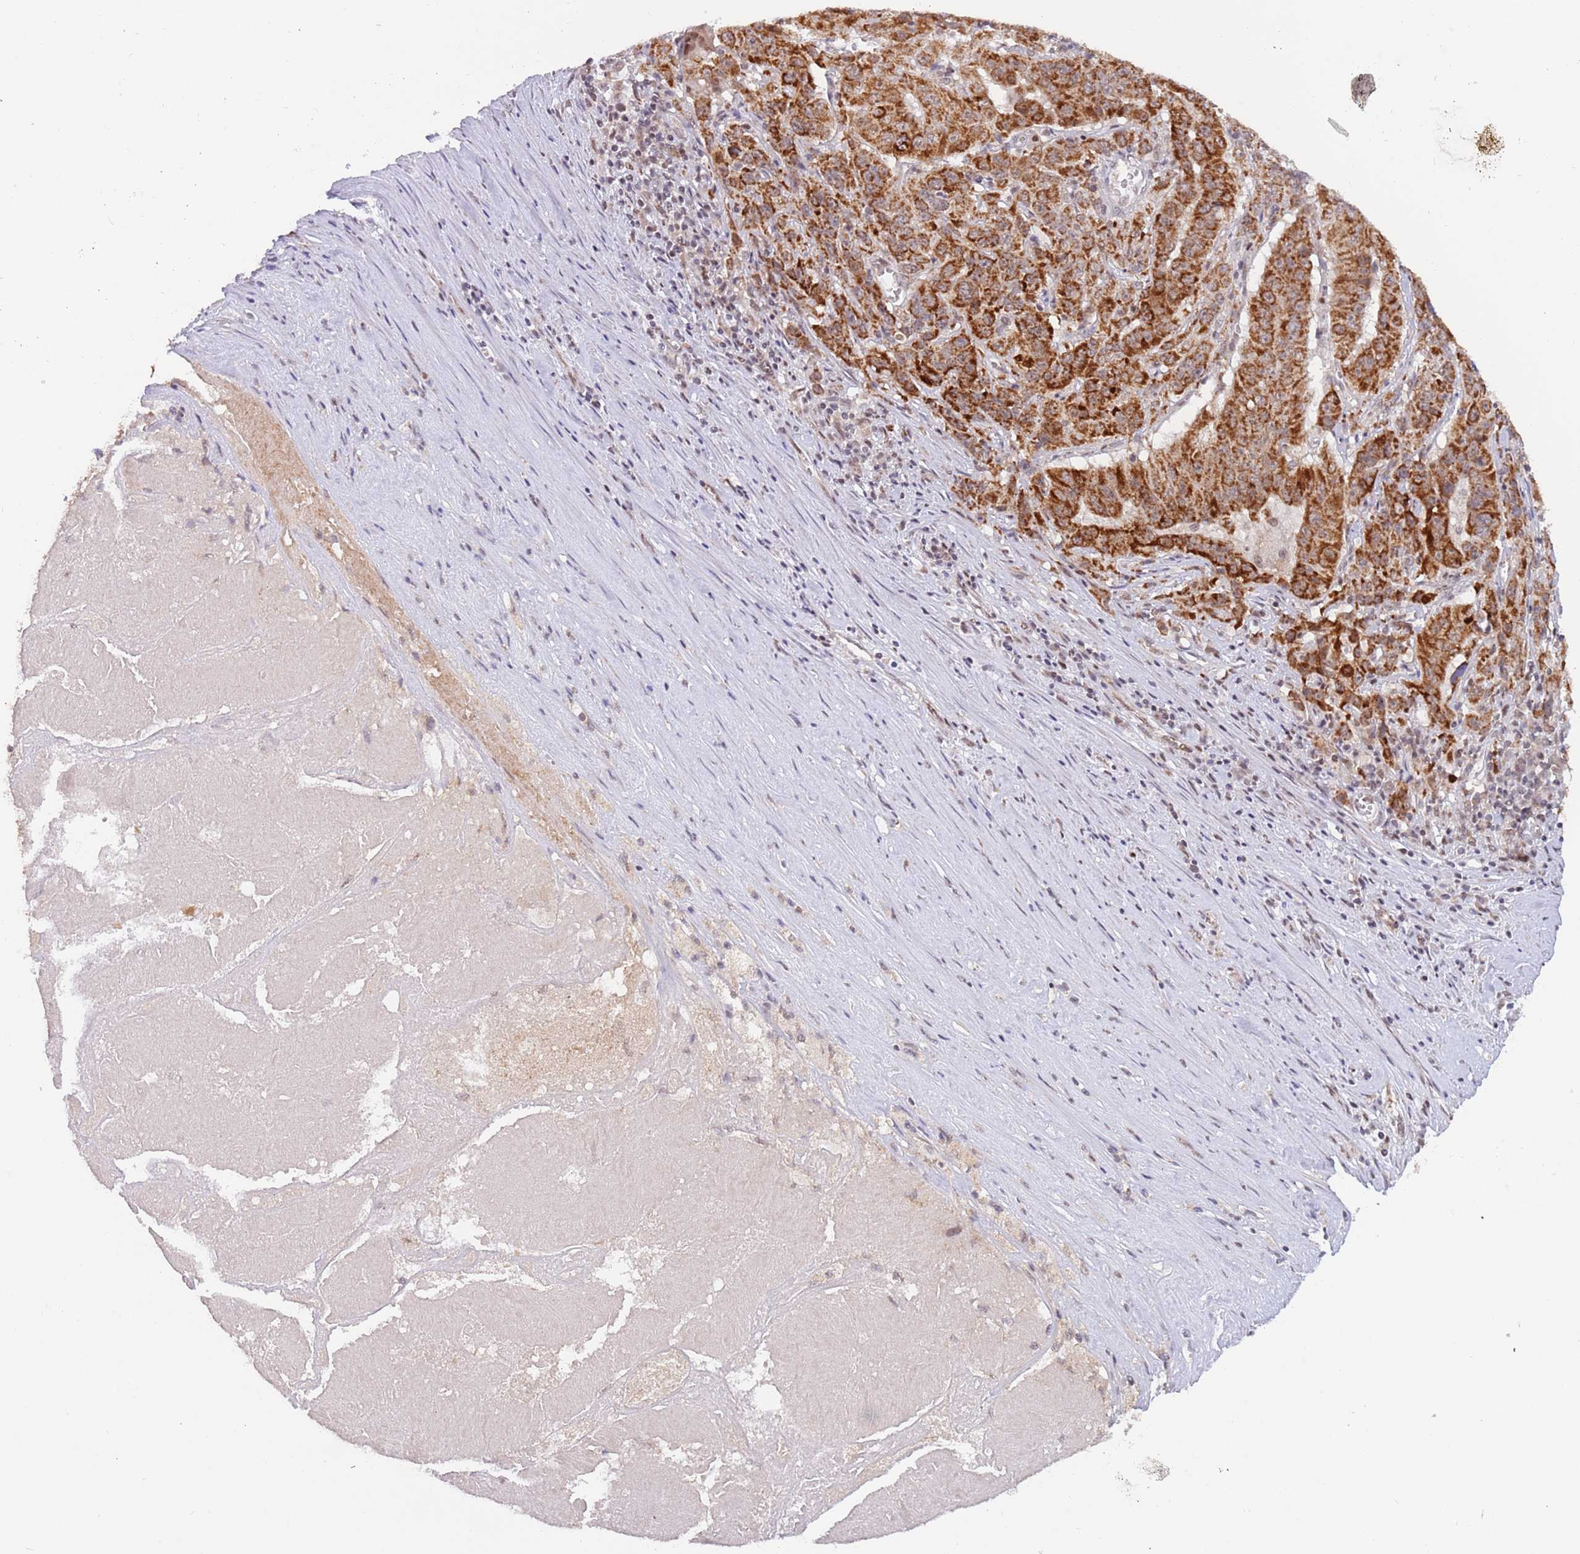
{"staining": {"intensity": "strong", "quantity": ">75%", "location": "cytoplasmic/membranous"}, "tissue": "pancreatic cancer", "cell_type": "Tumor cells", "image_type": "cancer", "snomed": [{"axis": "morphology", "description": "Adenocarcinoma, NOS"}, {"axis": "topography", "description": "Pancreas"}], "caption": "A brown stain labels strong cytoplasmic/membranous expression of a protein in pancreatic adenocarcinoma tumor cells. The staining was performed using DAB to visualize the protein expression in brown, while the nuclei were stained in blue with hematoxylin (Magnification: 20x).", "gene": "TIMM13", "patient": {"sex": "male", "age": 63}}